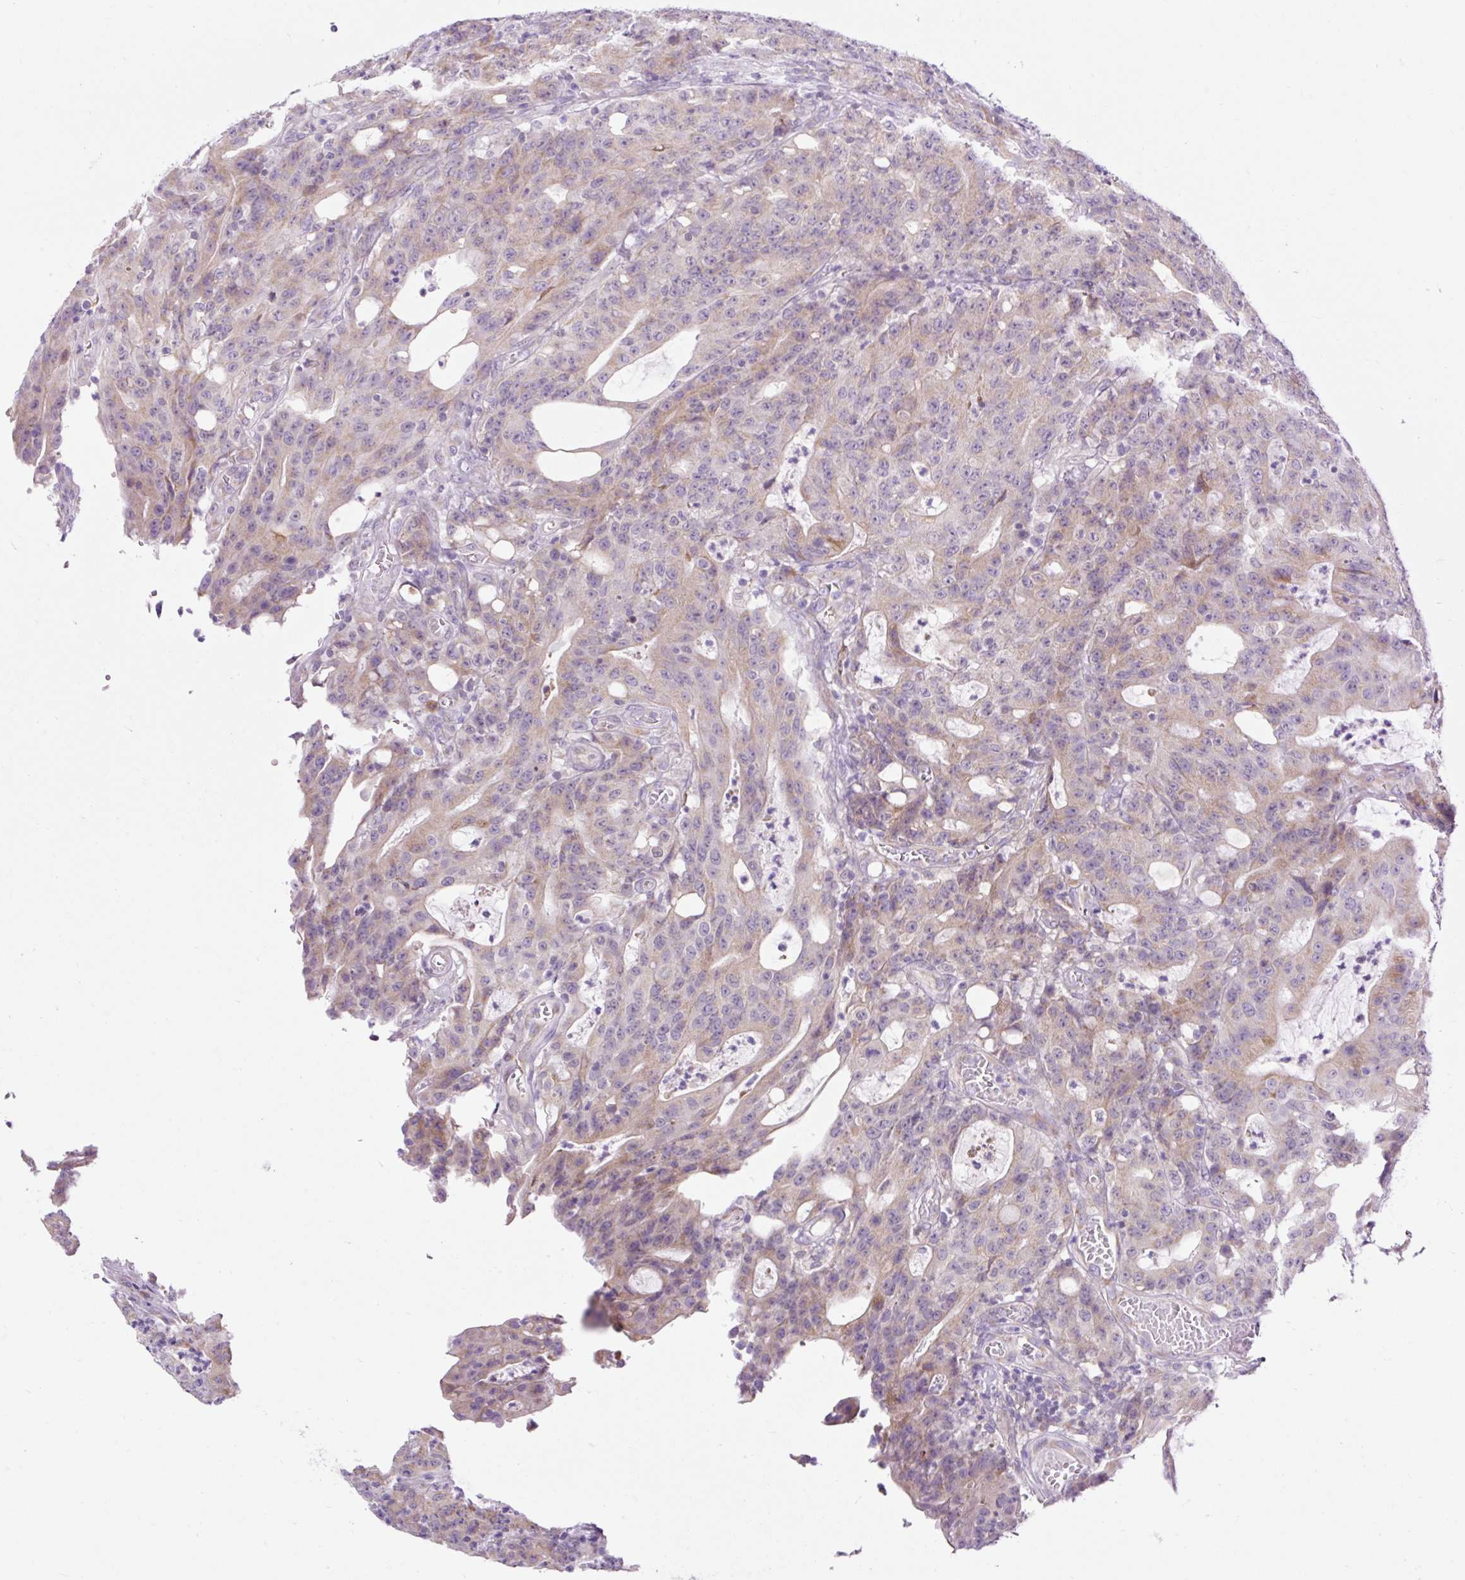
{"staining": {"intensity": "weak", "quantity": "25%-75%", "location": "cytoplasmic/membranous"}, "tissue": "colorectal cancer", "cell_type": "Tumor cells", "image_type": "cancer", "snomed": [{"axis": "morphology", "description": "Adenocarcinoma, NOS"}, {"axis": "topography", "description": "Colon"}], "caption": "A photomicrograph of colorectal adenocarcinoma stained for a protein displays weak cytoplasmic/membranous brown staining in tumor cells.", "gene": "FMC1", "patient": {"sex": "male", "age": 83}}